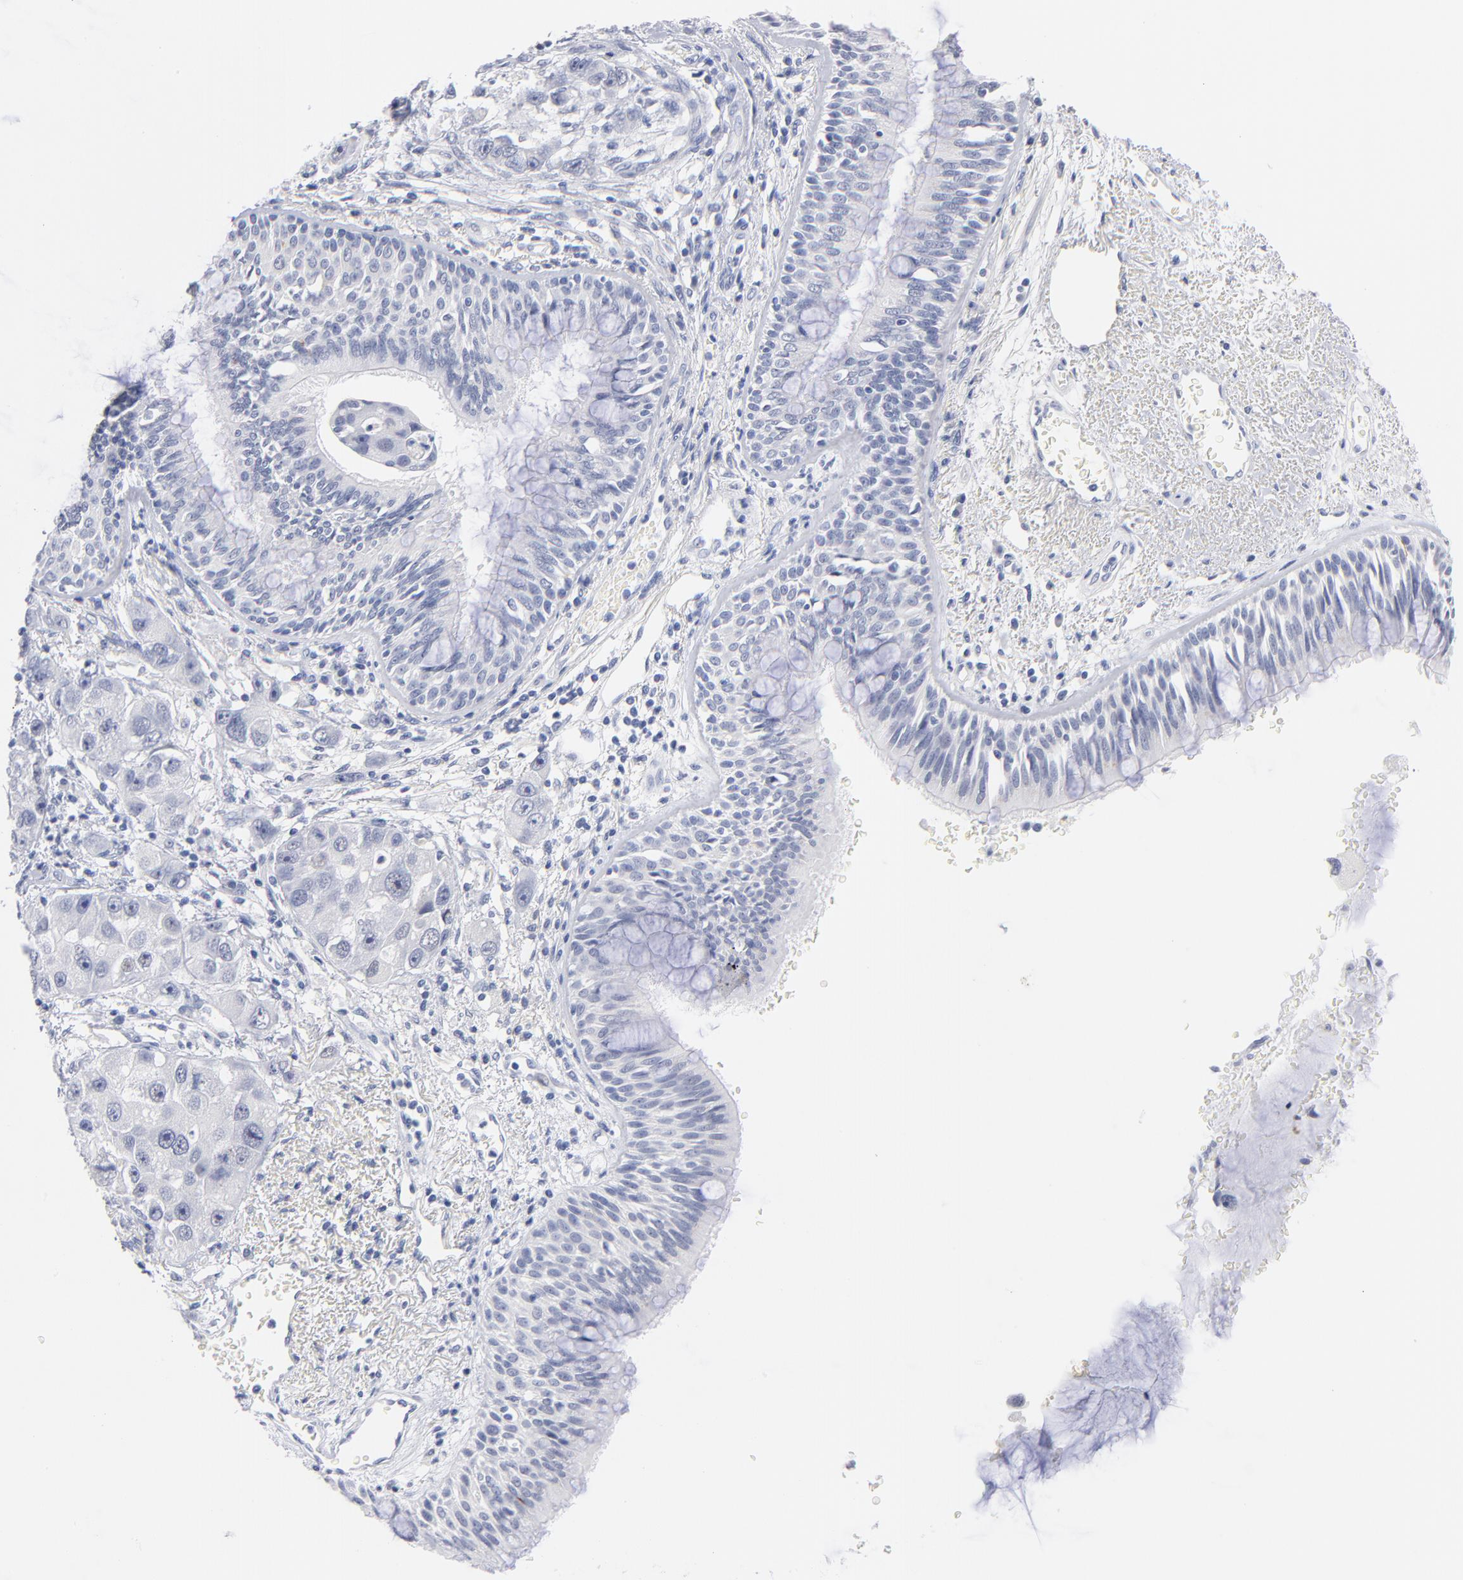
{"staining": {"intensity": "negative", "quantity": "none", "location": "none"}, "tissue": "bronchus", "cell_type": "Respiratory epithelial cells", "image_type": "normal", "snomed": [{"axis": "morphology", "description": "Normal tissue, NOS"}, {"axis": "morphology", "description": "Adenocarcinoma, NOS"}, {"axis": "morphology", "description": "Adenocarcinoma, metastatic, NOS"}, {"axis": "topography", "description": "Lymph node"}, {"axis": "topography", "description": "Bronchus"}, {"axis": "topography", "description": "Lung"}], "caption": "This is a photomicrograph of immunohistochemistry staining of benign bronchus, which shows no expression in respiratory epithelial cells. (Stains: DAB (3,3'-diaminobenzidine) immunohistochemistry with hematoxylin counter stain, Microscopy: brightfield microscopy at high magnification).", "gene": "KHNYN", "patient": {"sex": "female", "age": 54}}